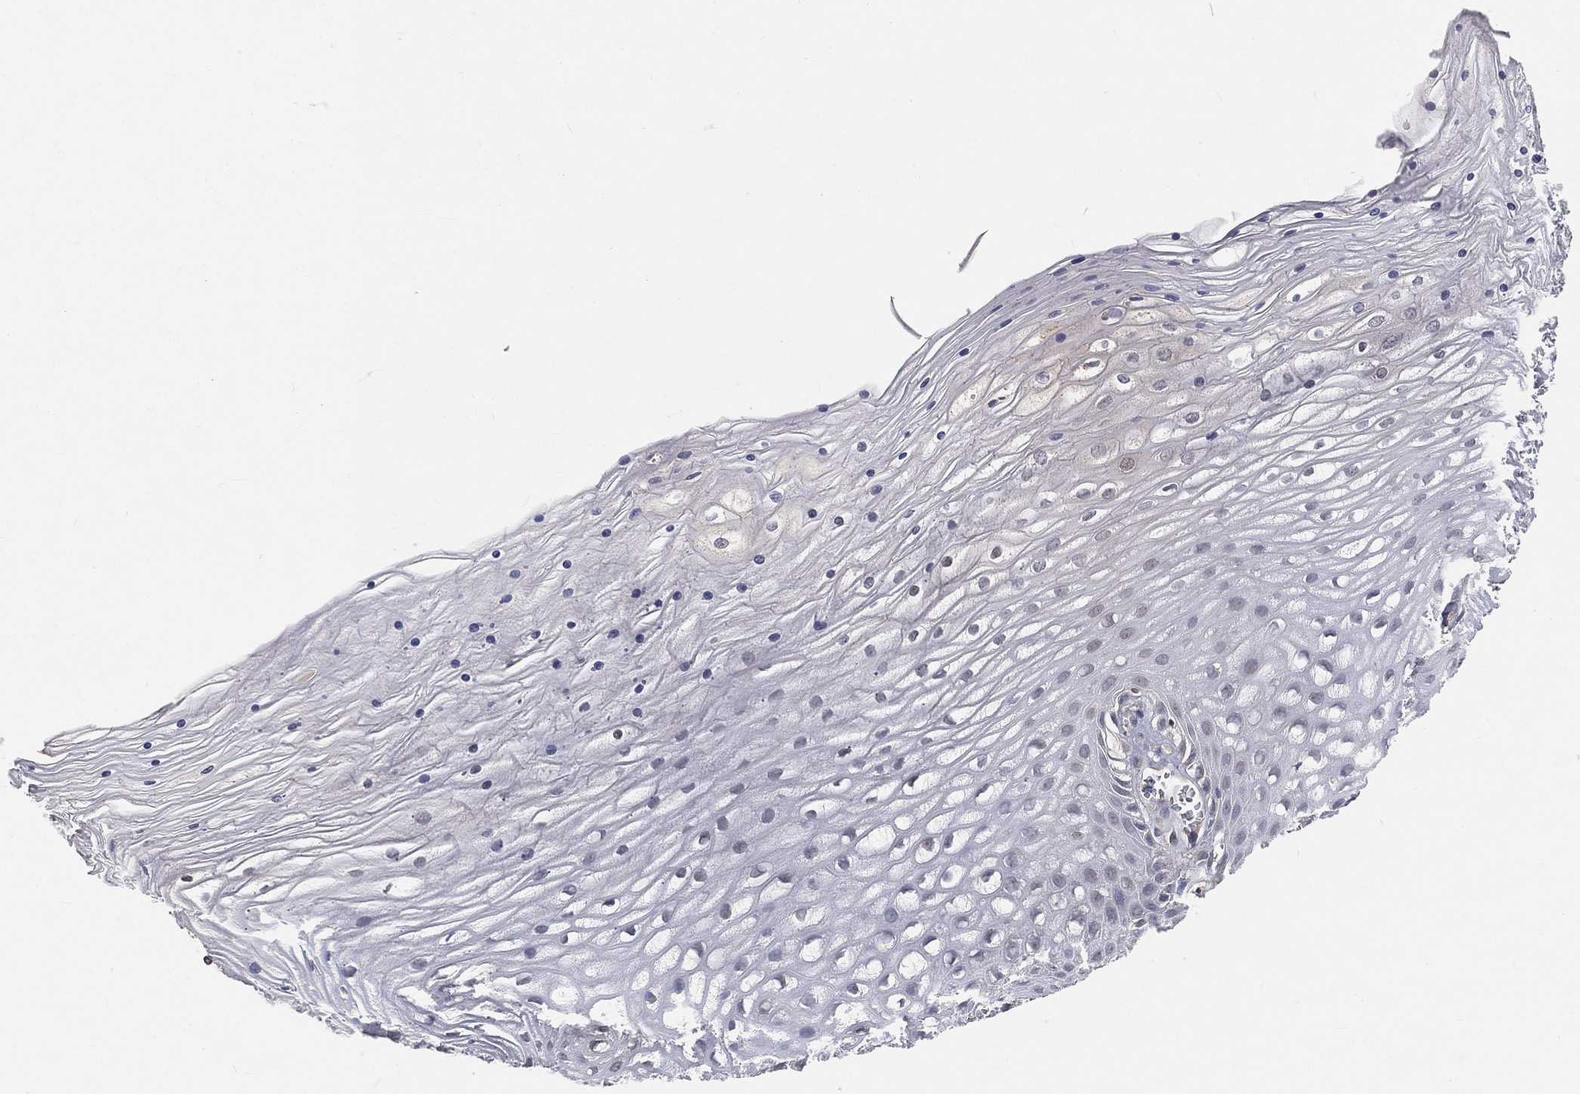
{"staining": {"intensity": "weak", "quantity": "<25%", "location": "cytoplasmic/membranous"}, "tissue": "cervix", "cell_type": "Glandular cells", "image_type": "normal", "snomed": [{"axis": "morphology", "description": "Normal tissue, NOS"}, {"axis": "topography", "description": "Cervix"}], "caption": "Cervix was stained to show a protein in brown. There is no significant staining in glandular cells. The staining was performed using DAB (3,3'-diaminobenzidine) to visualize the protein expression in brown, while the nuclei were stained in blue with hematoxylin (Magnification: 20x).", "gene": "MAPK1", "patient": {"sex": "female", "age": 35}}